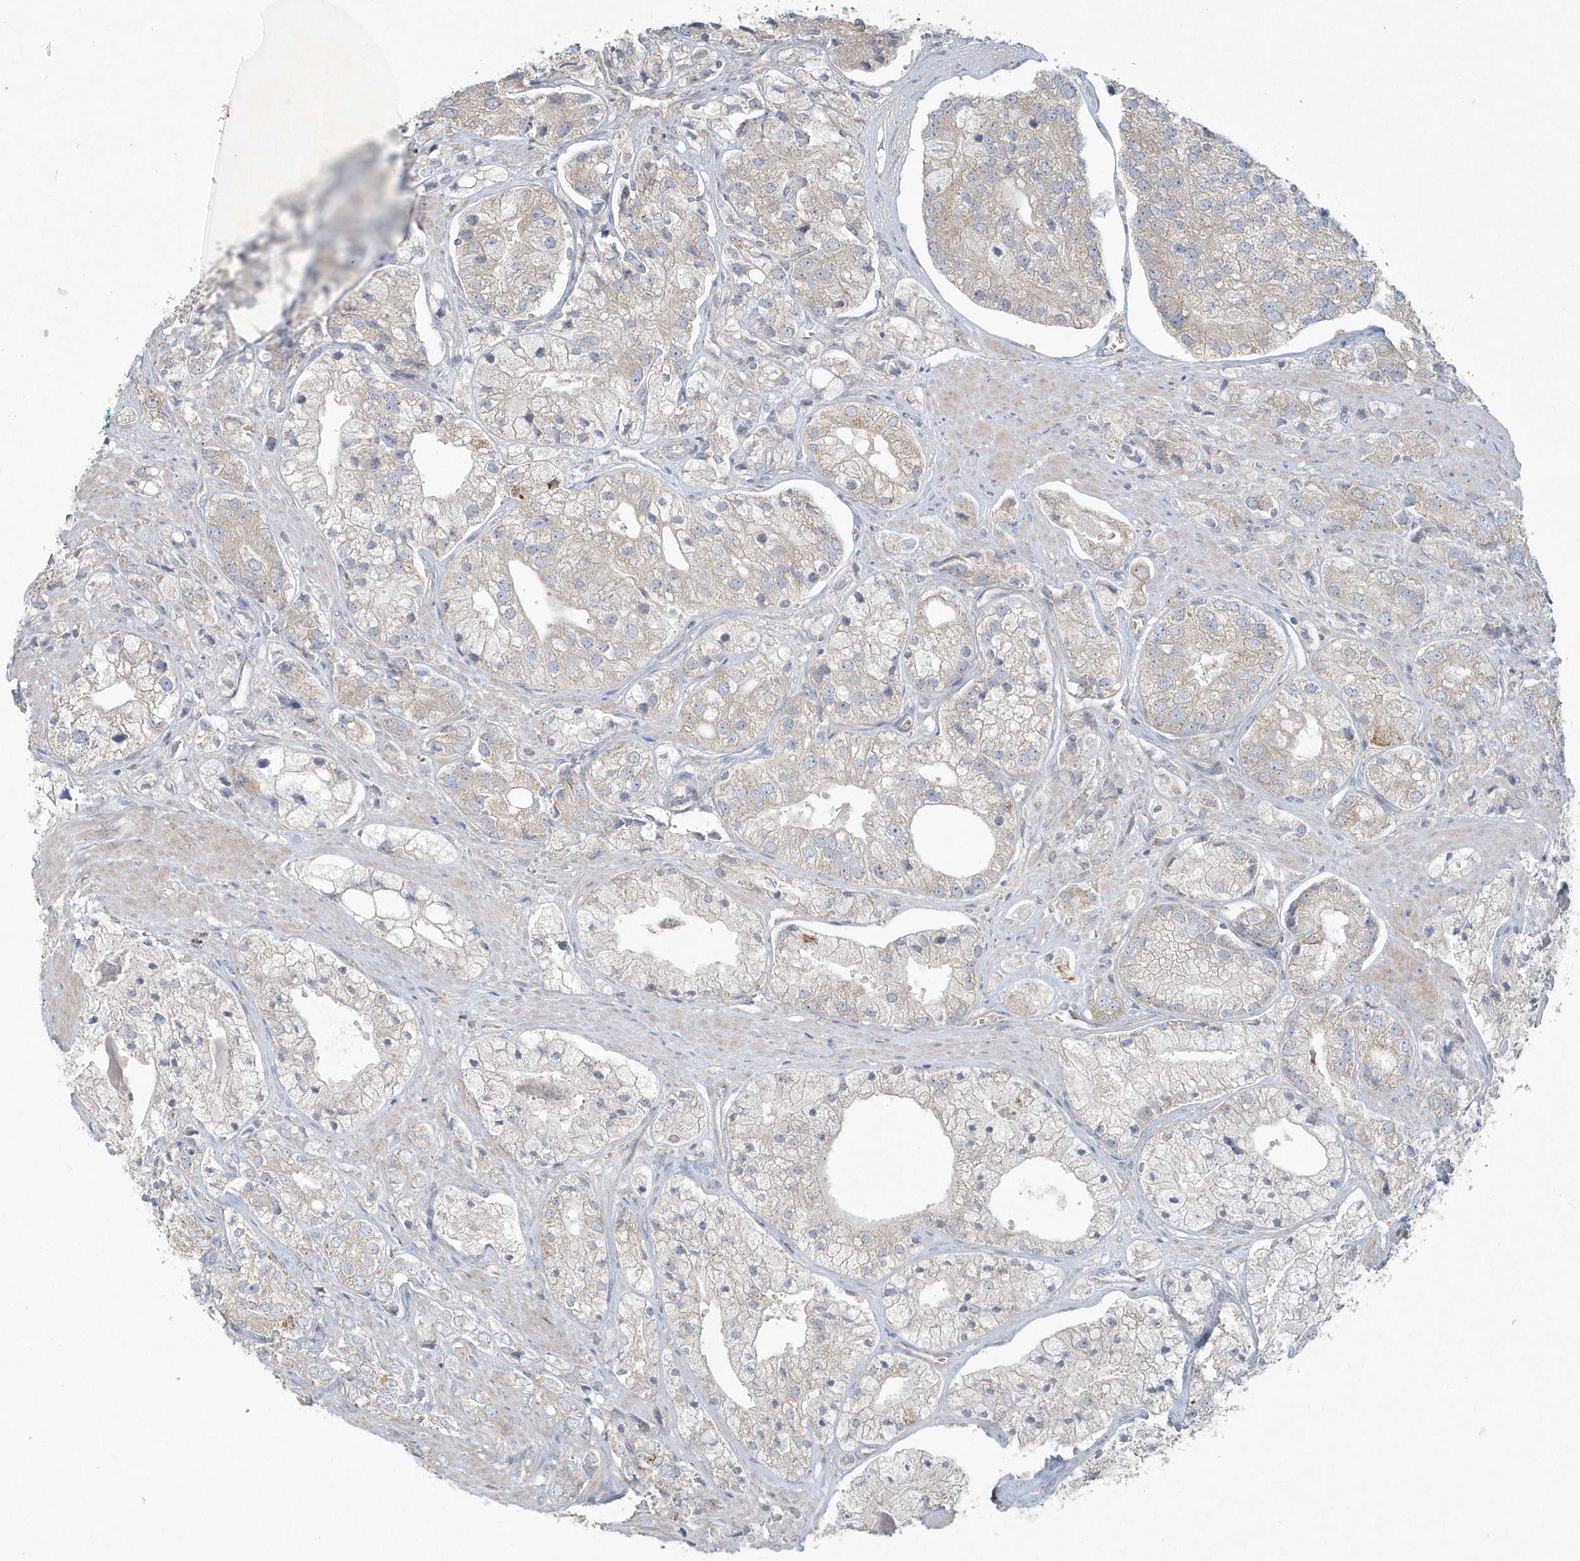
{"staining": {"intensity": "negative", "quantity": "none", "location": "none"}, "tissue": "prostate cancer", "cell_type": "Tumor cells", "image_type": "cancer", "snomed": [{"axis": "morphology", "description": "Adenocarcinoma, High grade"}, {"axis": "topography", "description": "Prostate"}], "caption": "High power microscopy histopathology image of an immunohistochemistry histopathology image of prostate cancer, revealing no significant positivity in tumor cells.", "gene": "BLTP3A", "patient": {"sex": "male", "age": 50}}